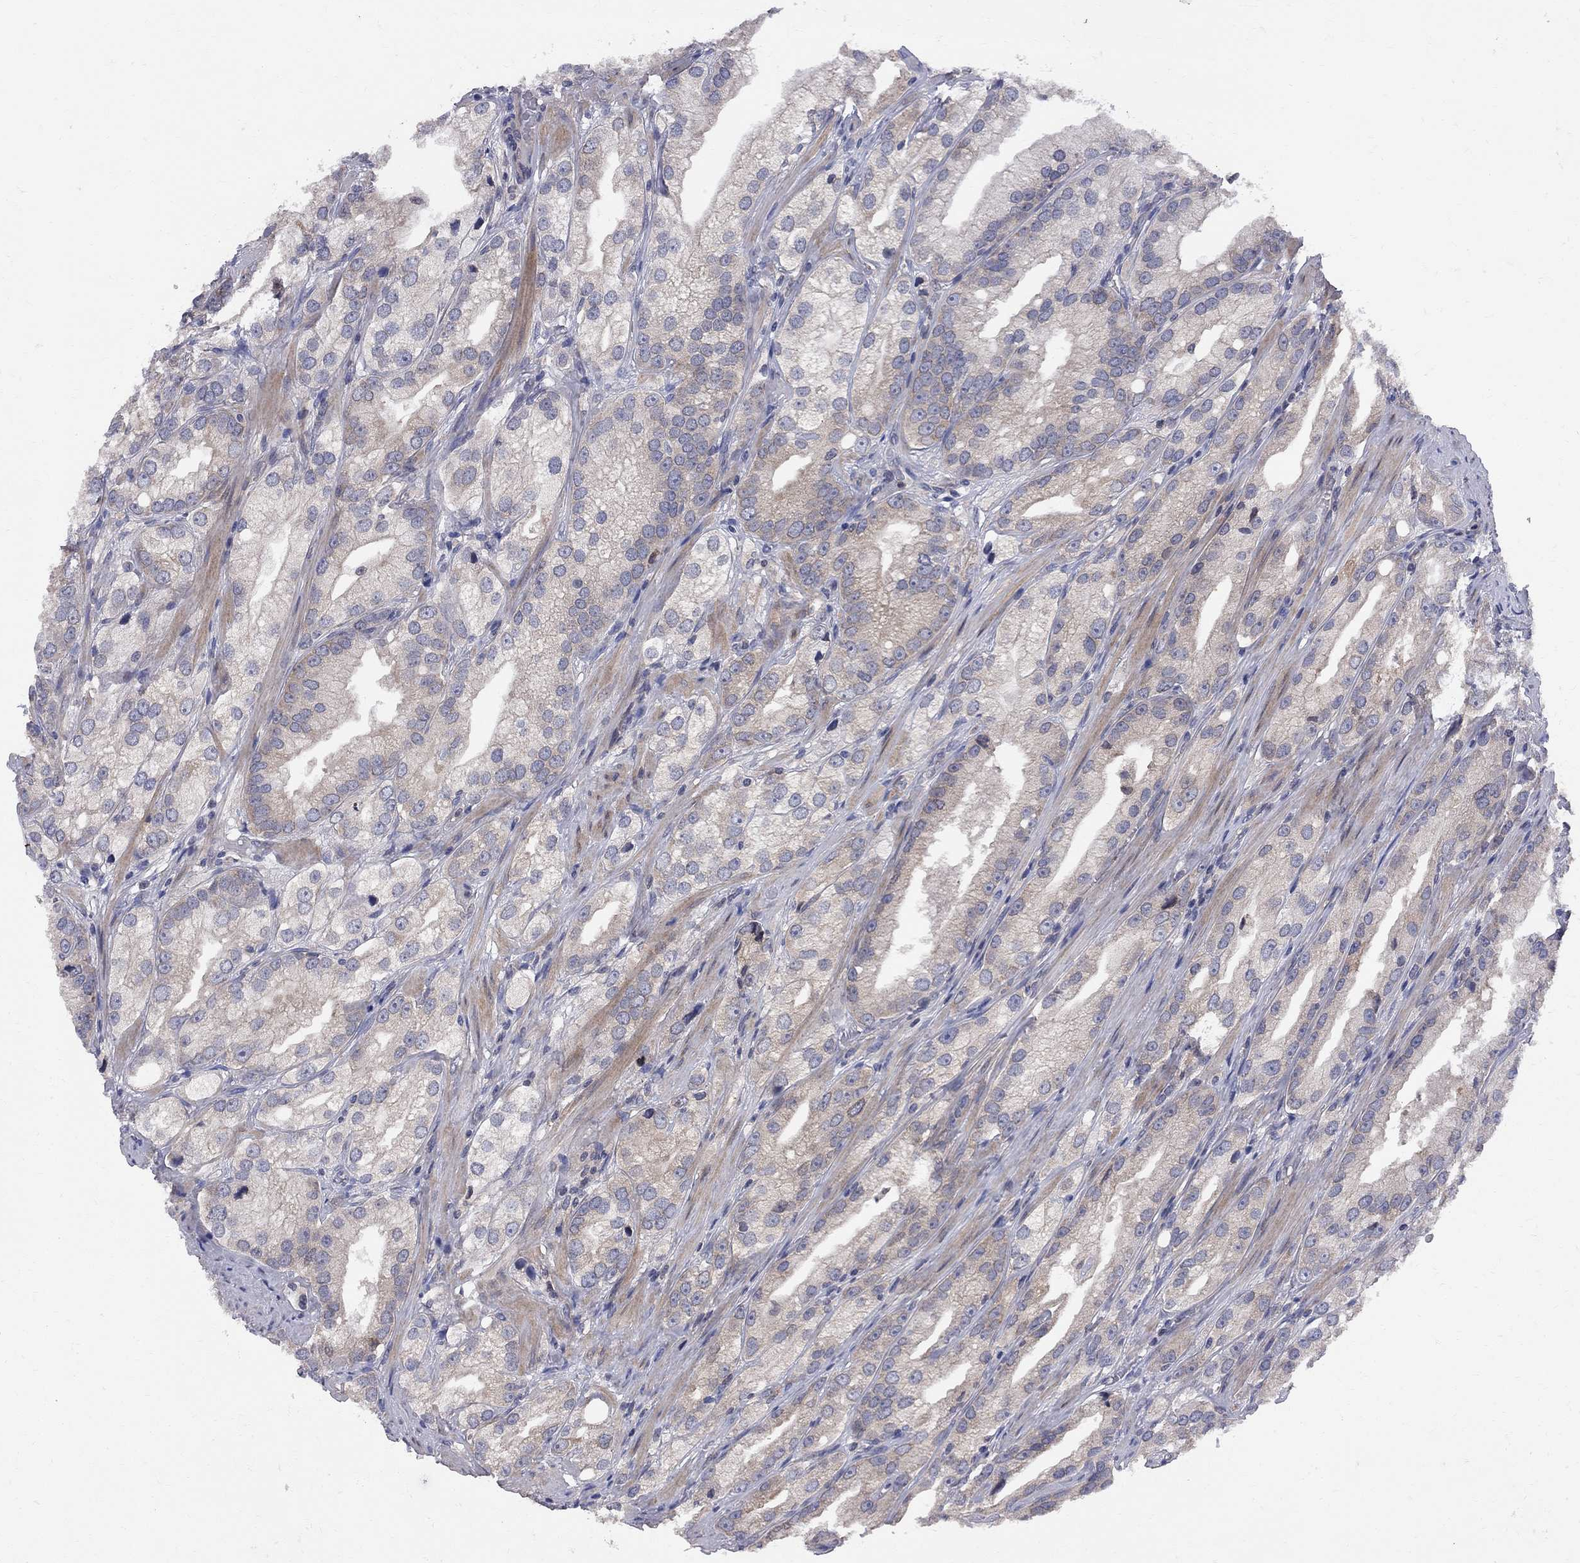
{"staining": {"intensity": "weak", "quantity": "25%-75%", "location": "cytoplasmic/membranous"}, "tissue": "prostate cancer", "cell_type": "Tumor cells", "image_type": "cancer", "snomed": [{"axis": "morphology", "description": "Adenocarcinoma, High grade"}, {"axis": "topography", "description": "Prostate and seminal vesicle, NOS"}], "caption": "Prostate adenocarcinoma (high-grade) was stained to show a protein in brown. There is low levels of weak cytoplasmic/membranous positivity in approximately 25%-75% of tumor cells.", "gene": "CNOT11", "patient": {"sex": "male", "age": 62}}